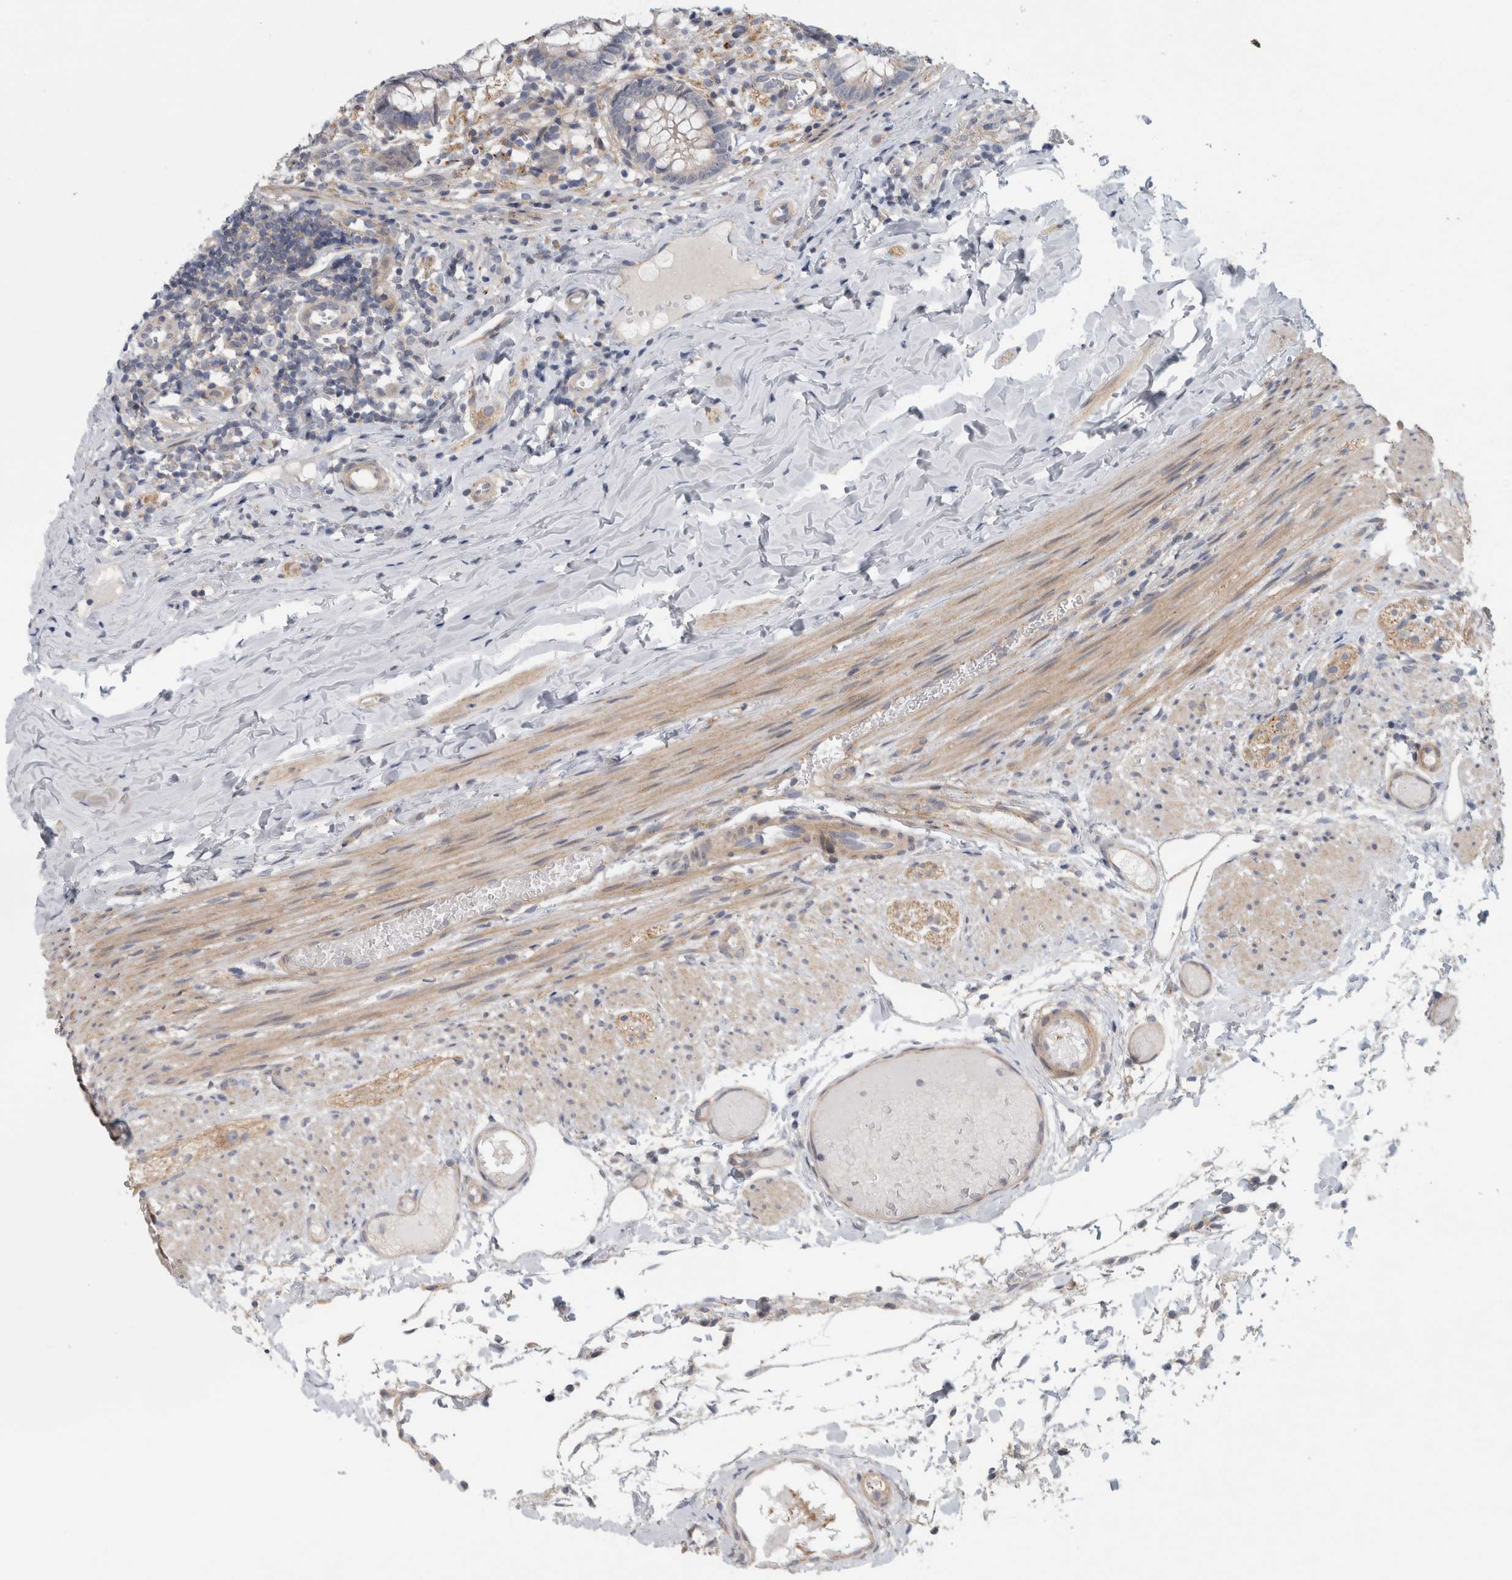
{"staining": {"intensity": "negative", "quantity": "none", "location": "none"}, "tissue": "appendix", "cell_type": "Glandular cells", "image_type": "normal", "snomed": [{"axis": "morphology", "description": "Normal tissue, NOS"}, {"axis": "topography", "description": "Appendix"}], "caption": "Glandular cells show no significant protein expression in benign appendix. (DAB (3,3'-diaminobenzidine) IHC with hematoxylin counter stain).", "gene": "ZNF804B", "patient": {"sex": "male", "age": 8}}